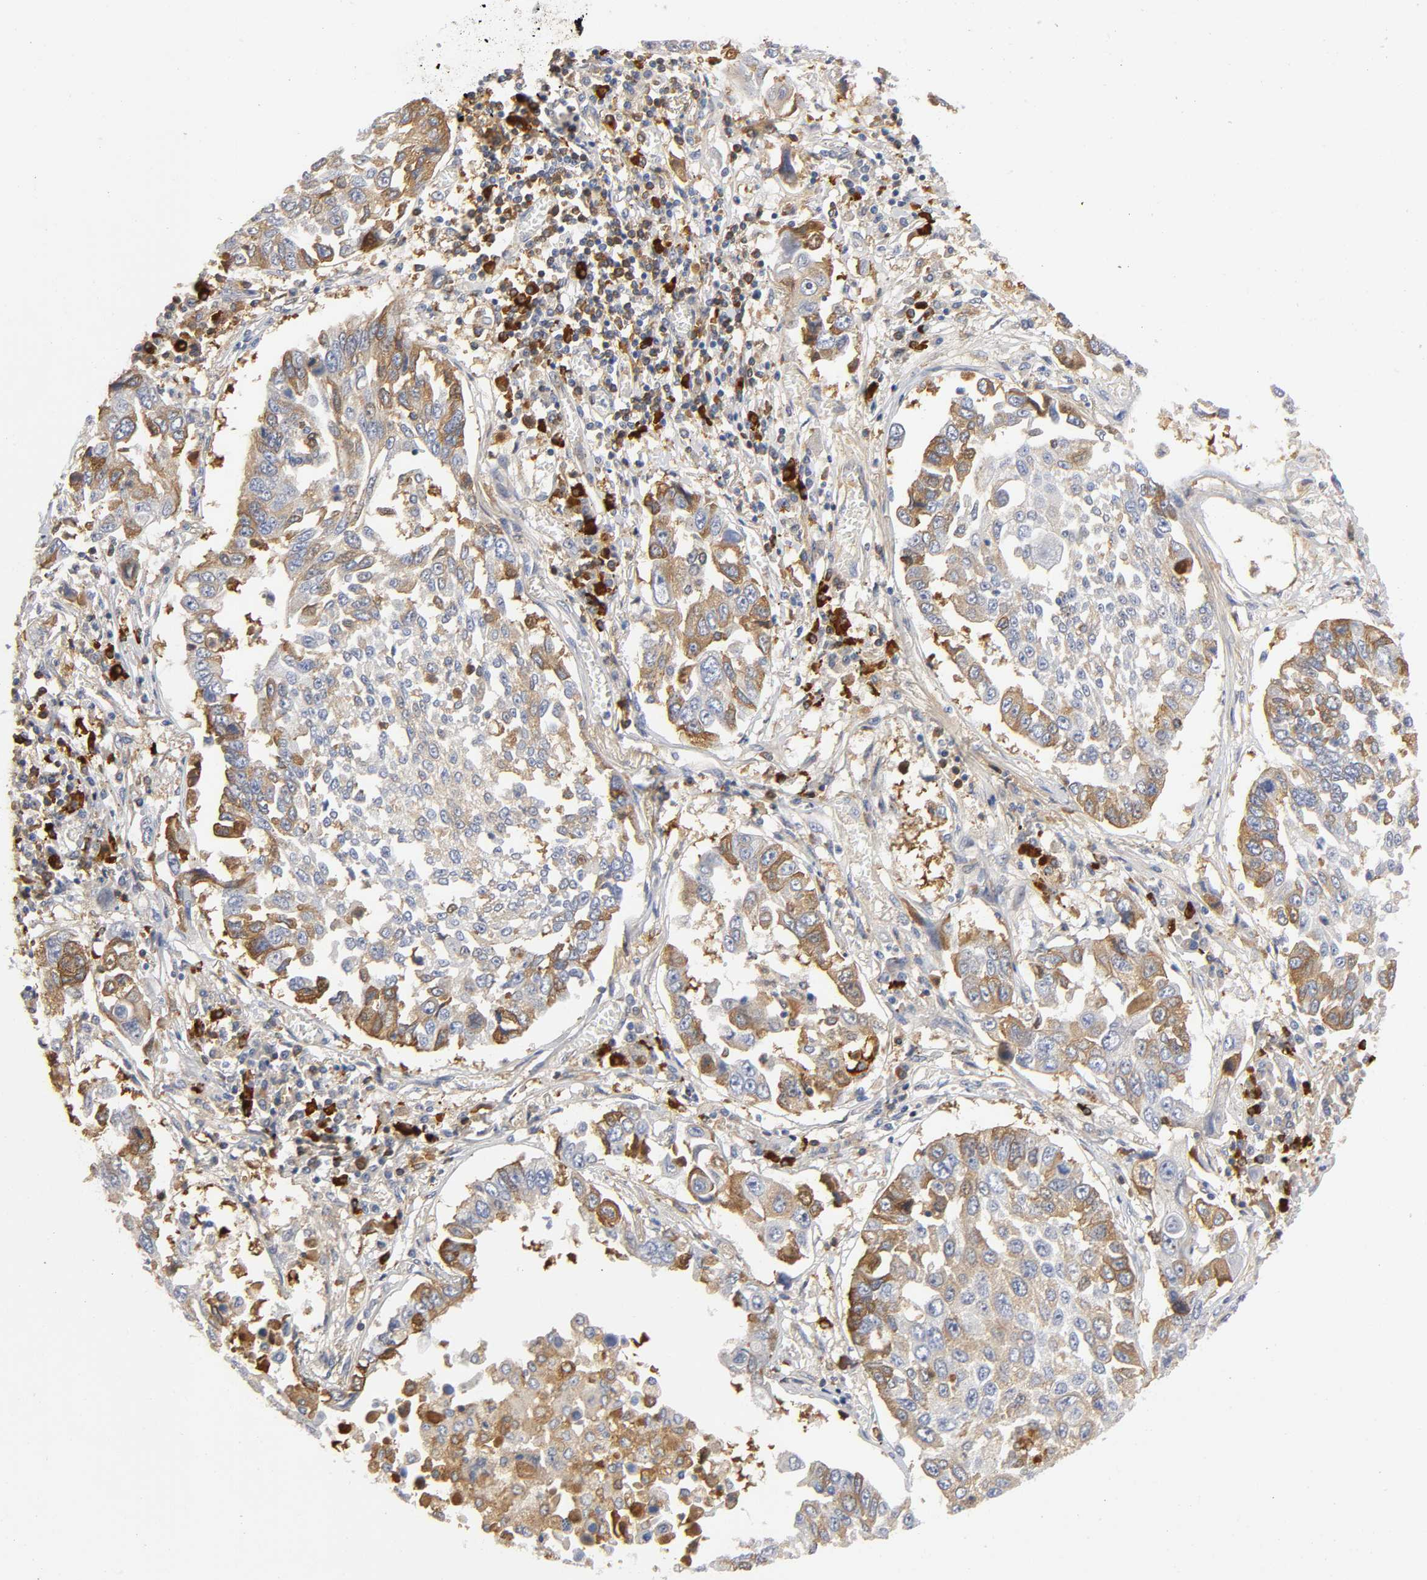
{"staining": {"intensity": "moderate", "quantity": "25%-75%", "location": "cytoplasmic/membranous"}, "tissue": "lung cancer", "cell_type": "Tumor cells", "image_type": "cancer", "snomed": [{"axis": "morphology", "description": "Squamous cell carcinoma, NOS"}, {"axis": "topography", "description": "Lung"}], "caption": "DAB immunohistochemical staining of human lung squamous cell carcinoma shows moderate cytoplasmic/membranous protein expression in about 25%-75% of tumor cells.", "gene": "NOVA1", "patient": {"sex": "male", "age": 71}}